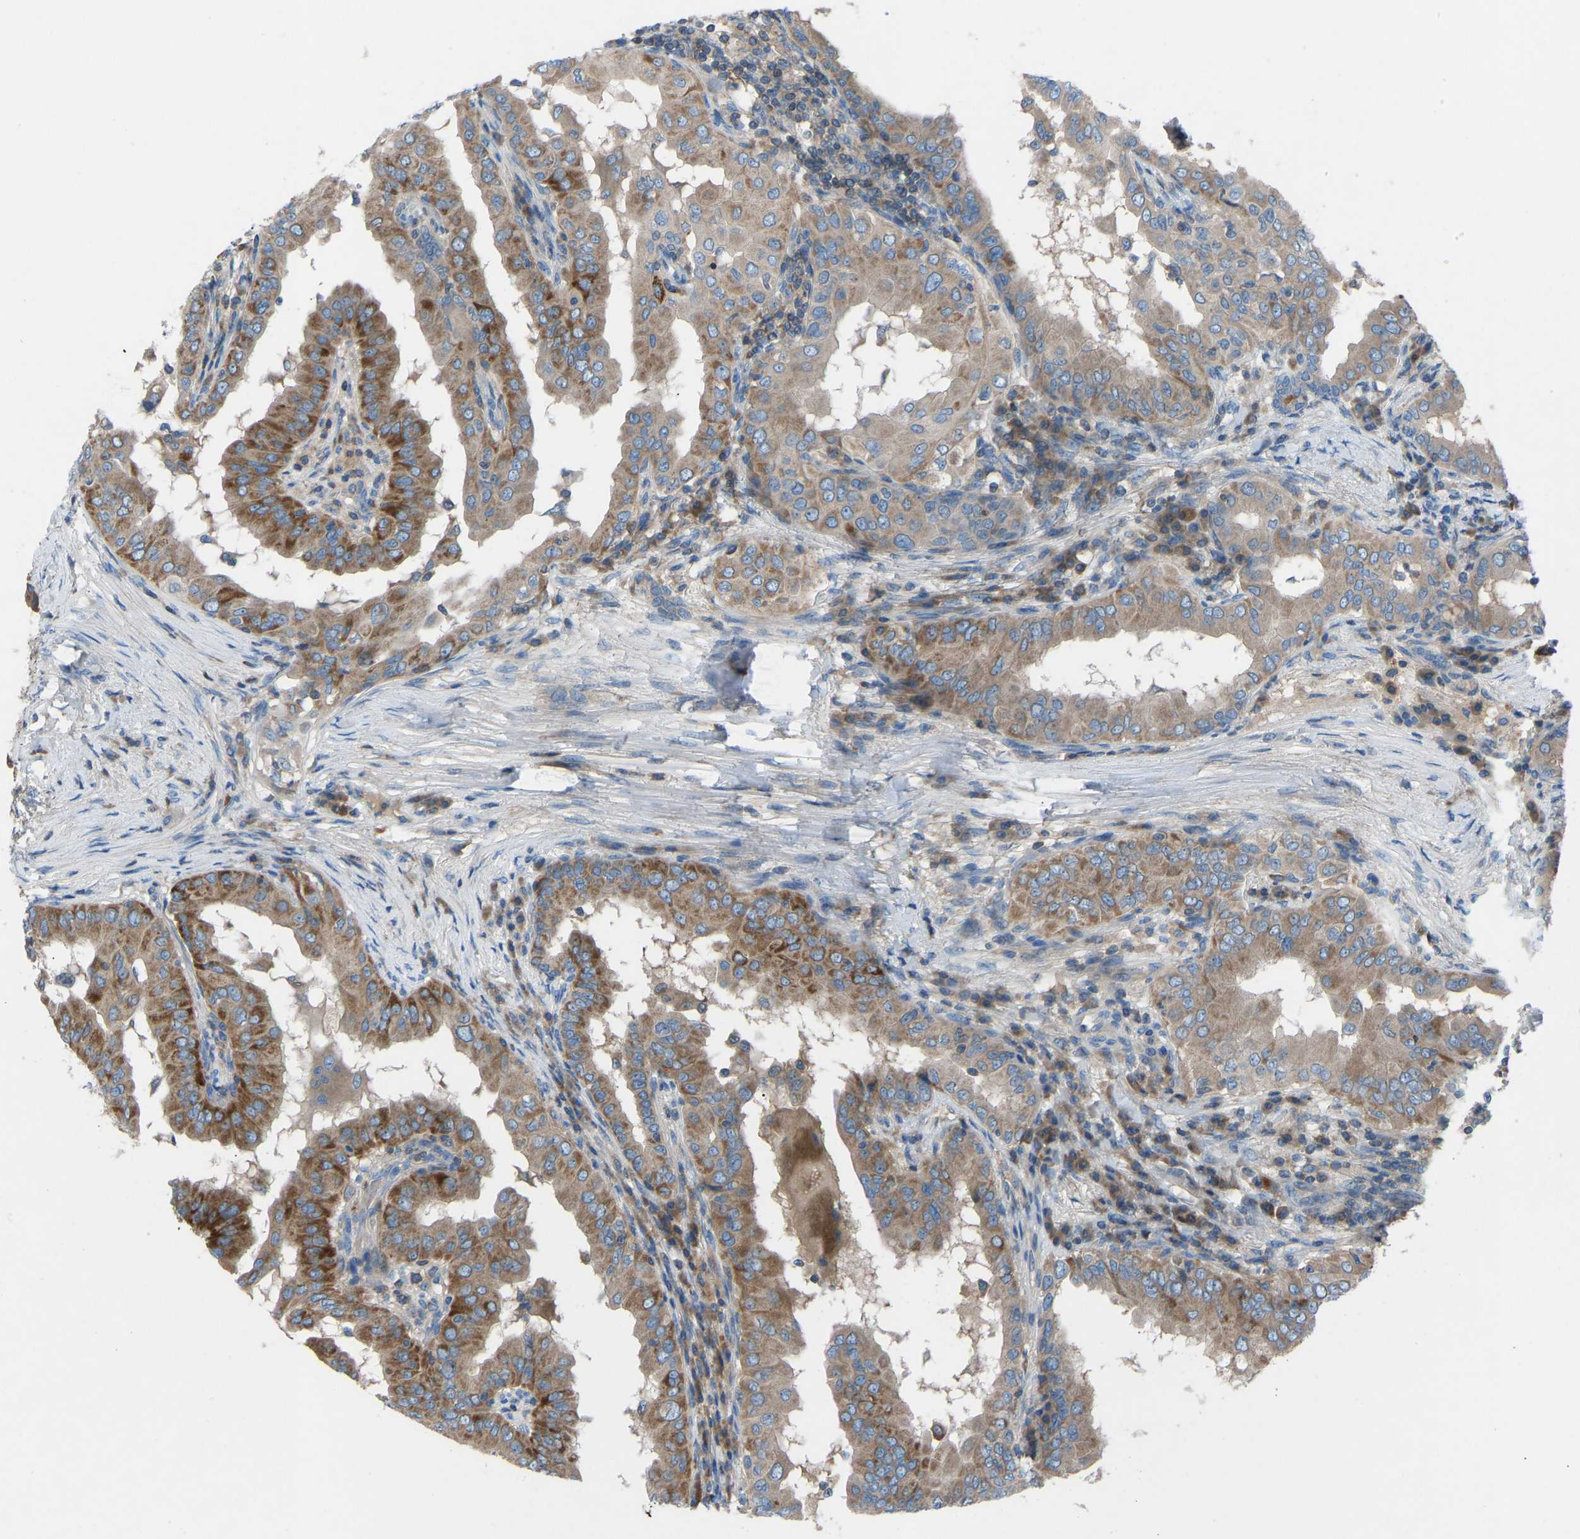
{"staining": {"intensity": "strong", "quantity": ">75%", "location": "cytoplasmic/membranous"}, "tissue": "thyroid cancer", "cell_type": "Tumor cells", "image_type": "cancer", "snomed": [{"axis": "morphology", "description": "Papillary adenocarcinoma, NOS"}, {"axis": "topography", "description": "Thyroid gland"}], "caption": "A photomicrograph showing strong cytoplasmic/membranous expression in about >75% of tumor cells in thyroid cancer (papillary adenocarcinoma), as visualized by brown immunohistochemical staining.", "gene": "GRK6", "patient": {"sex": "male", "age": 33}}